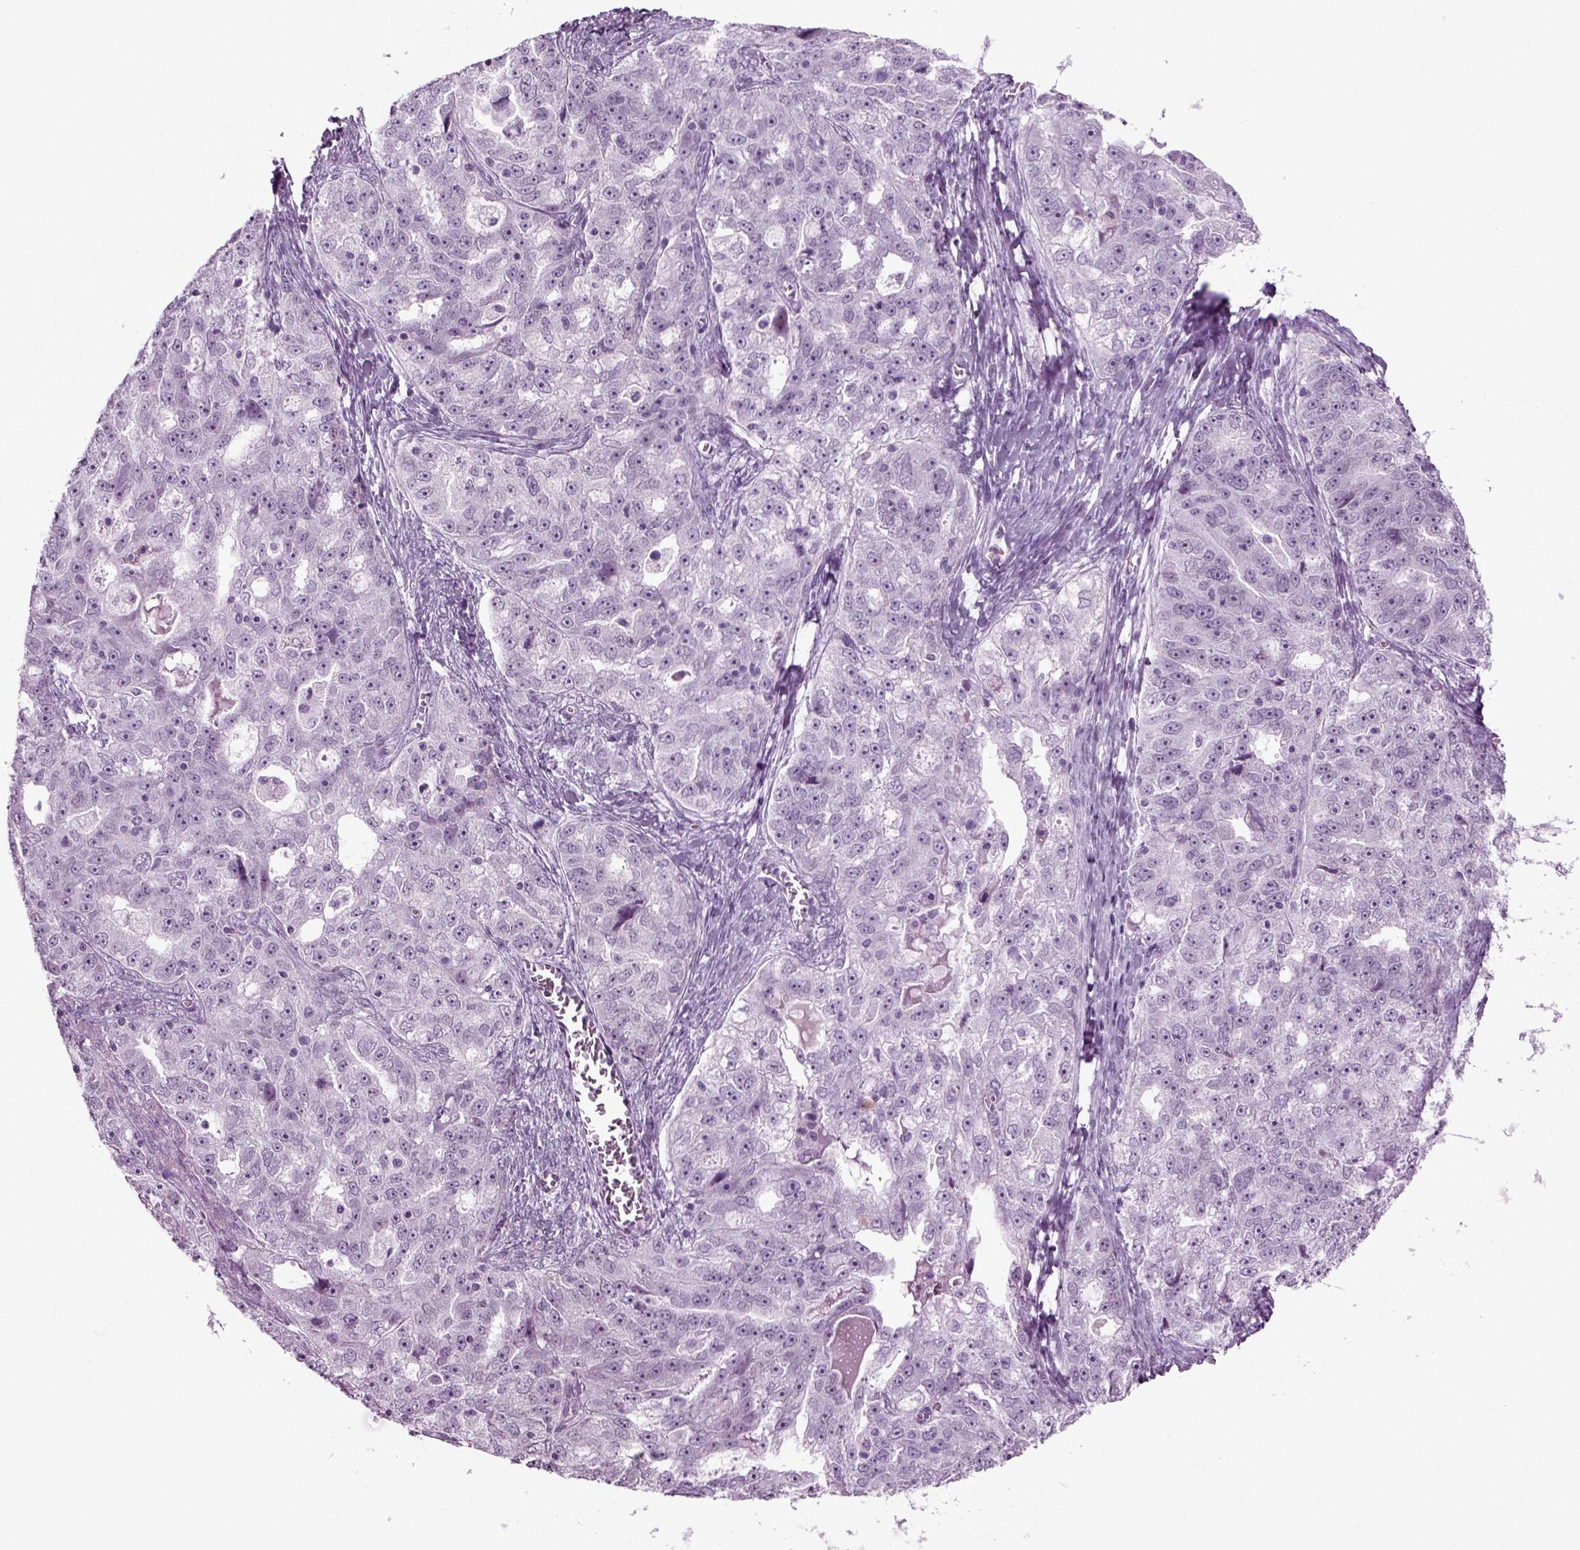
{"staining": {"intensity": "negative", "quantity": "none", "location": "none"}, "tissue": "ovarian cancer", "cell_type": "Tumor cells", "image_type": "cancer", "snomed": [{"axis": "morphology", "description": "Cystadenocarcinoma, serous, NOS"}, {"axis": "topography", "description": "Ovary"}], "caption": "This is an IHC photomicrograph of serous cystadenocarcinoma (ovarian). There is no positivity in tumor cells.", "gene": "PRLH", "patient": {"sex": "female", "age": 51}}